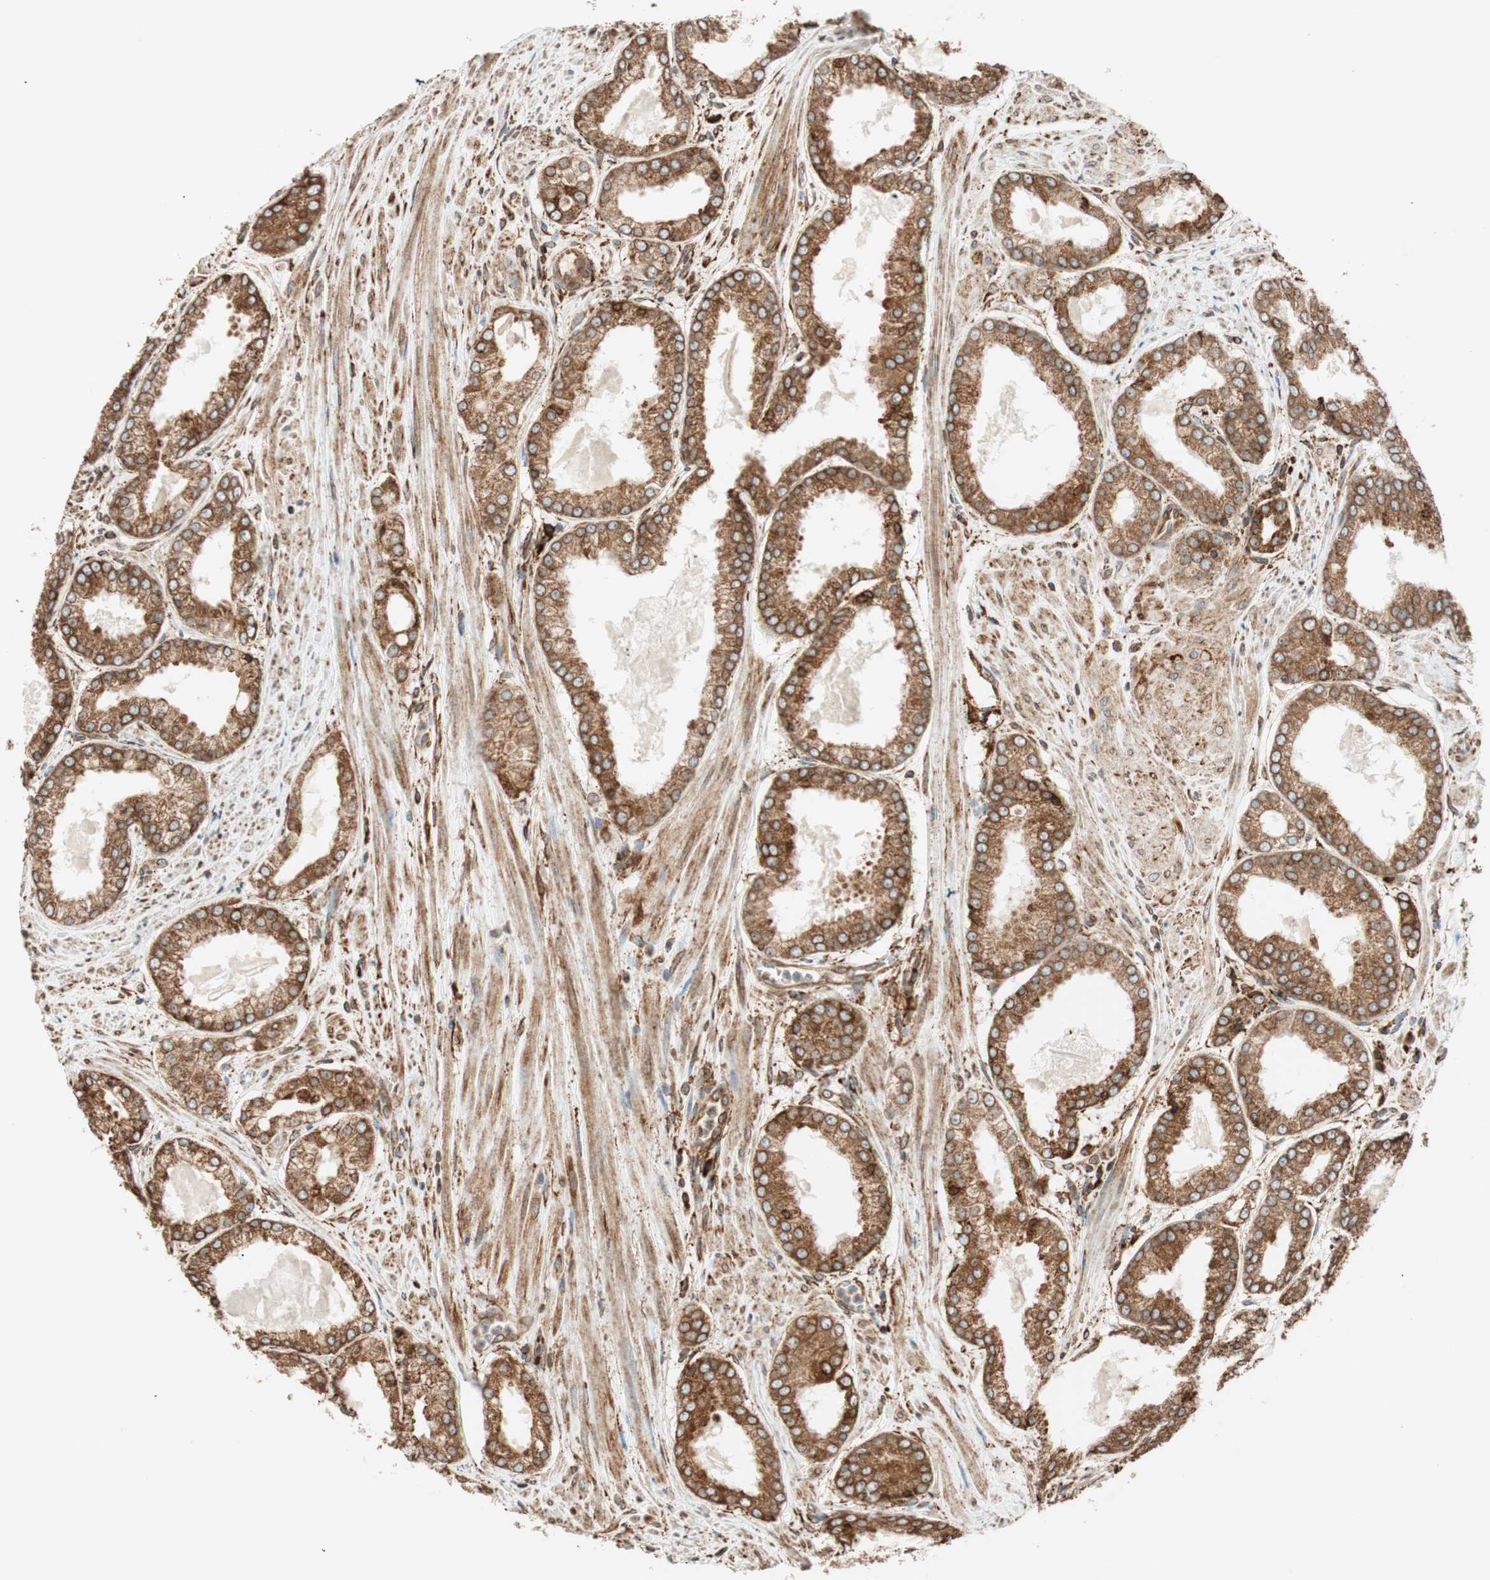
{"staining": {"intensity": "strong", "quantity": ">75%", "location": "cytoplasmic/membranous"}, "tissue": "prostate cancer", "cell_type": "Tumor cells", "image_type": "cancer", "snomed": [{"axis": "morphology", "description": "Adenocarcinoma, Low grade"}, {"axis": "topography", "description": "Prostate"}], "caption": "The micrograph shows staining of prostate cancer, revealing strong cytoplasmic/membranous protein expression (brown color) within tumor cells. (Stains: DAB (3,3'-diaminobenzidine) in brown, nuclei in blue, Microscopy: brightfield microscopy at high magnification).", "gene": "PRKCSH", "patient": {"sex": "male", "age": 64}}